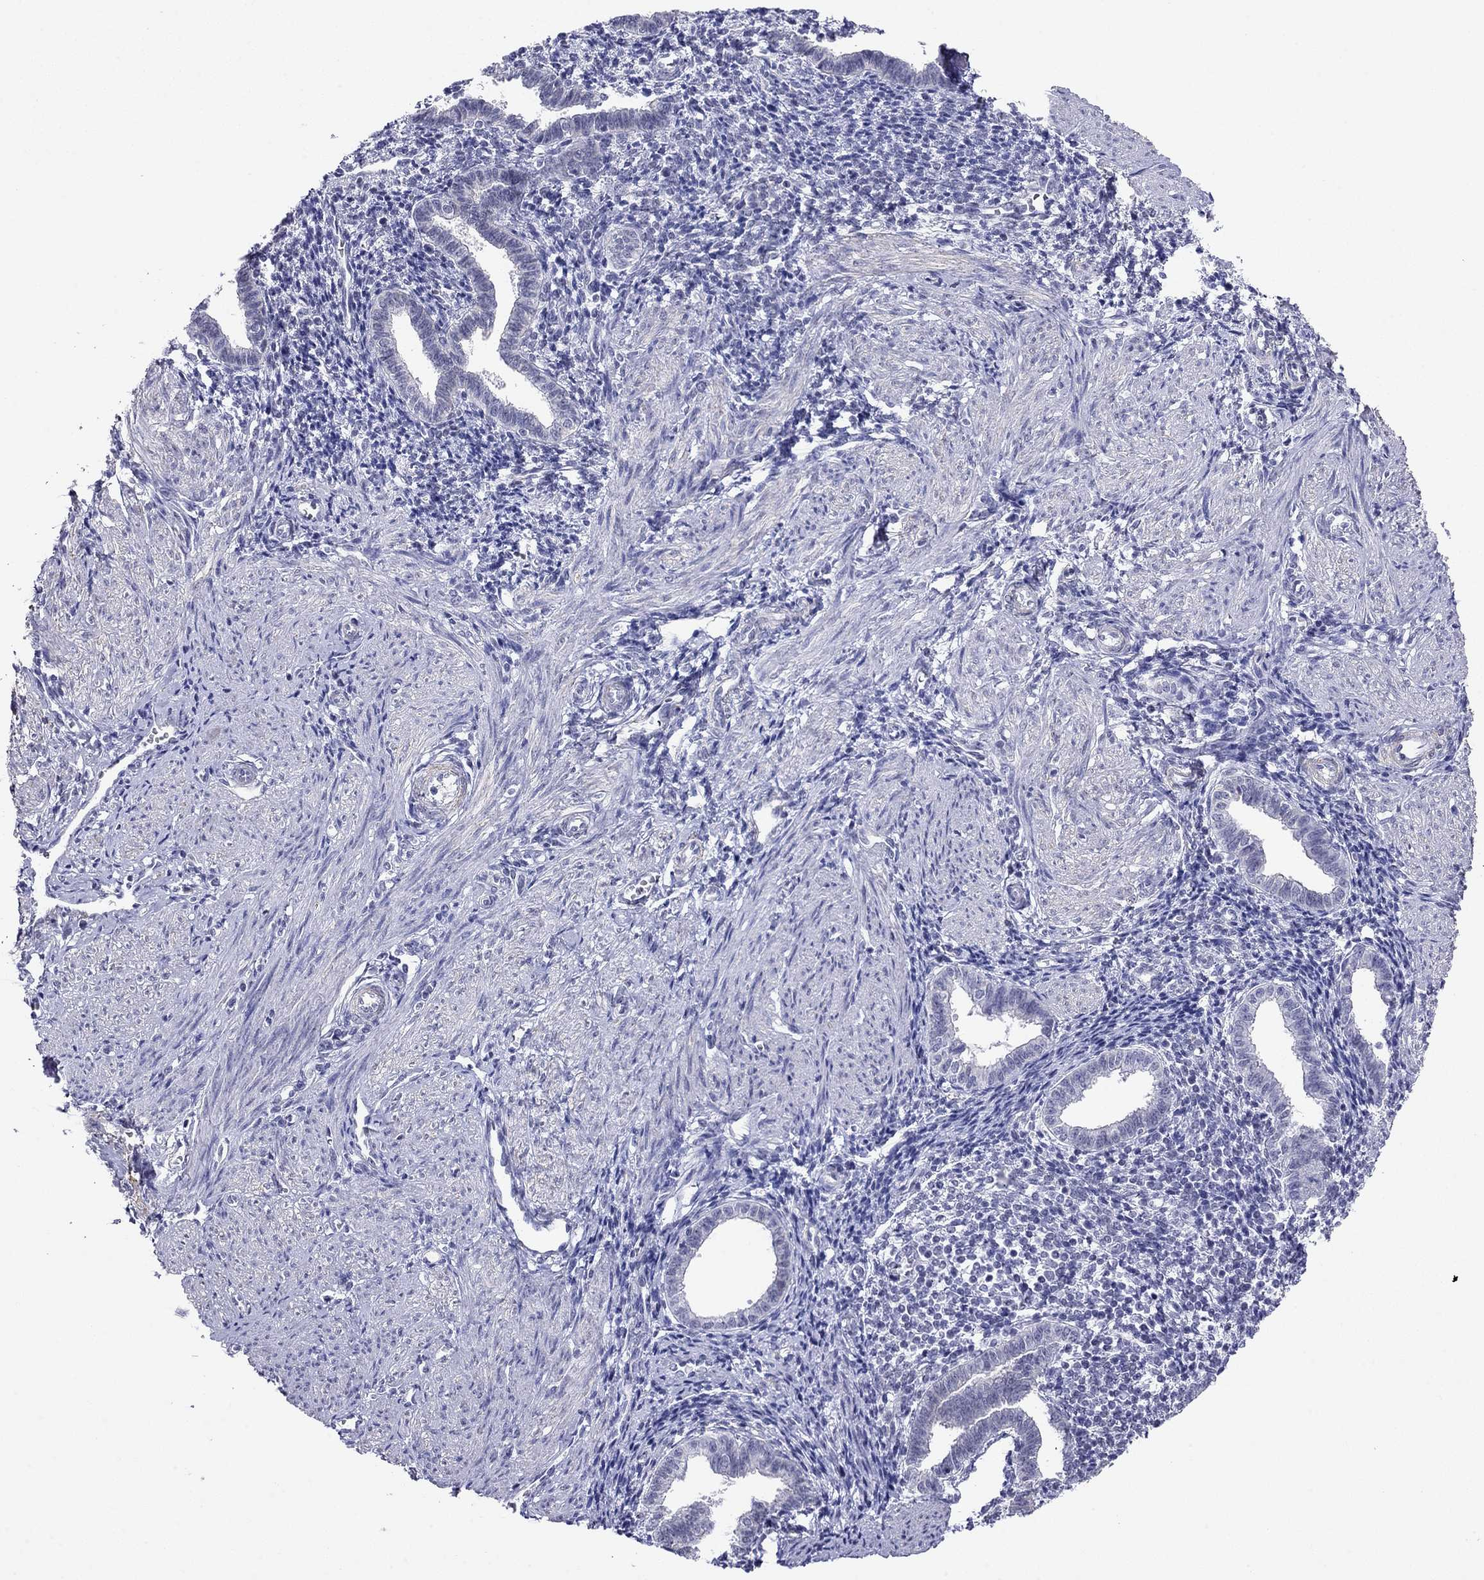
{"staining": {"intensity": "negative", "quantity": "none", "location": "none"}, "tissue": "endometrium", "cell_type": "Cells in endometrial stroma", "image_type": "normal", "snomed": [{"axis": "morphology", "description": "Normal tissue, NOS"}, {"axis": "topography", "description": "Endometrium"}], "caption": "This is an IHC histopathology image of benign human endometrium. There is no staining in cells in endometrial stroma.", "gene": "MYMX", "patient": {"sex": "female", "age": 37}}